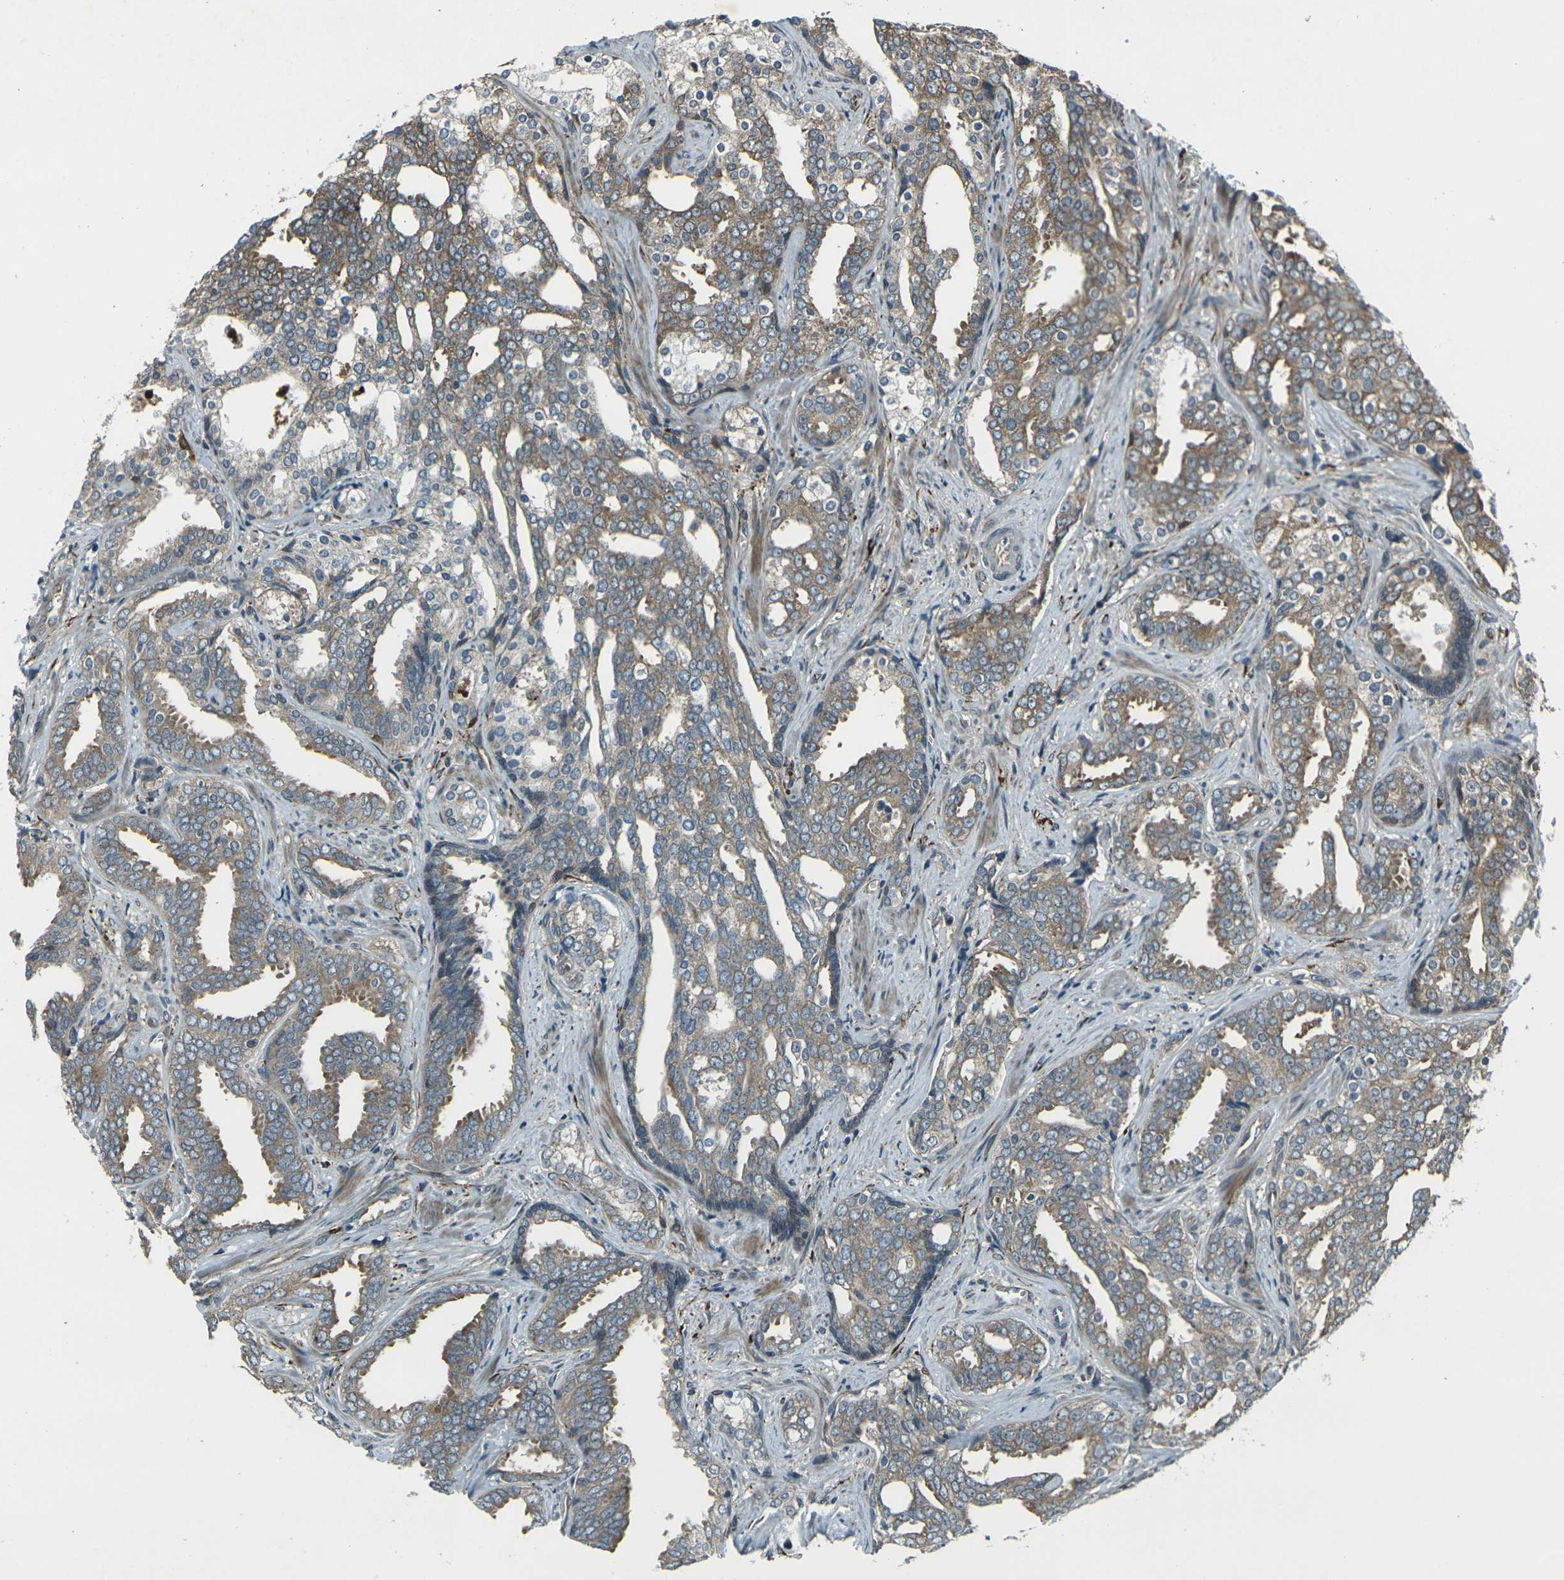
{"staining": {"intensity": "moderate", "quantity": "25%-75%", "location": "cytoplasmic/membranous"}, "tissue": "prostate cancer", "cell_type": "Tumor cells", "image_type": "cancer", "snomed": [{"axis": "morphology", "description": "Adenocarcinoma, High grade"}, {"axis": "topography", "description": "Prostate"}], "caption": "There is medium levels of moderate cytoplasmic/membranous expression in tumor cells of prostate cancer, as demonstrated by immunohistochemical staining (brown color).", "gene": "LSMEM1", "patient": {"sex": "male", "age": 67}}